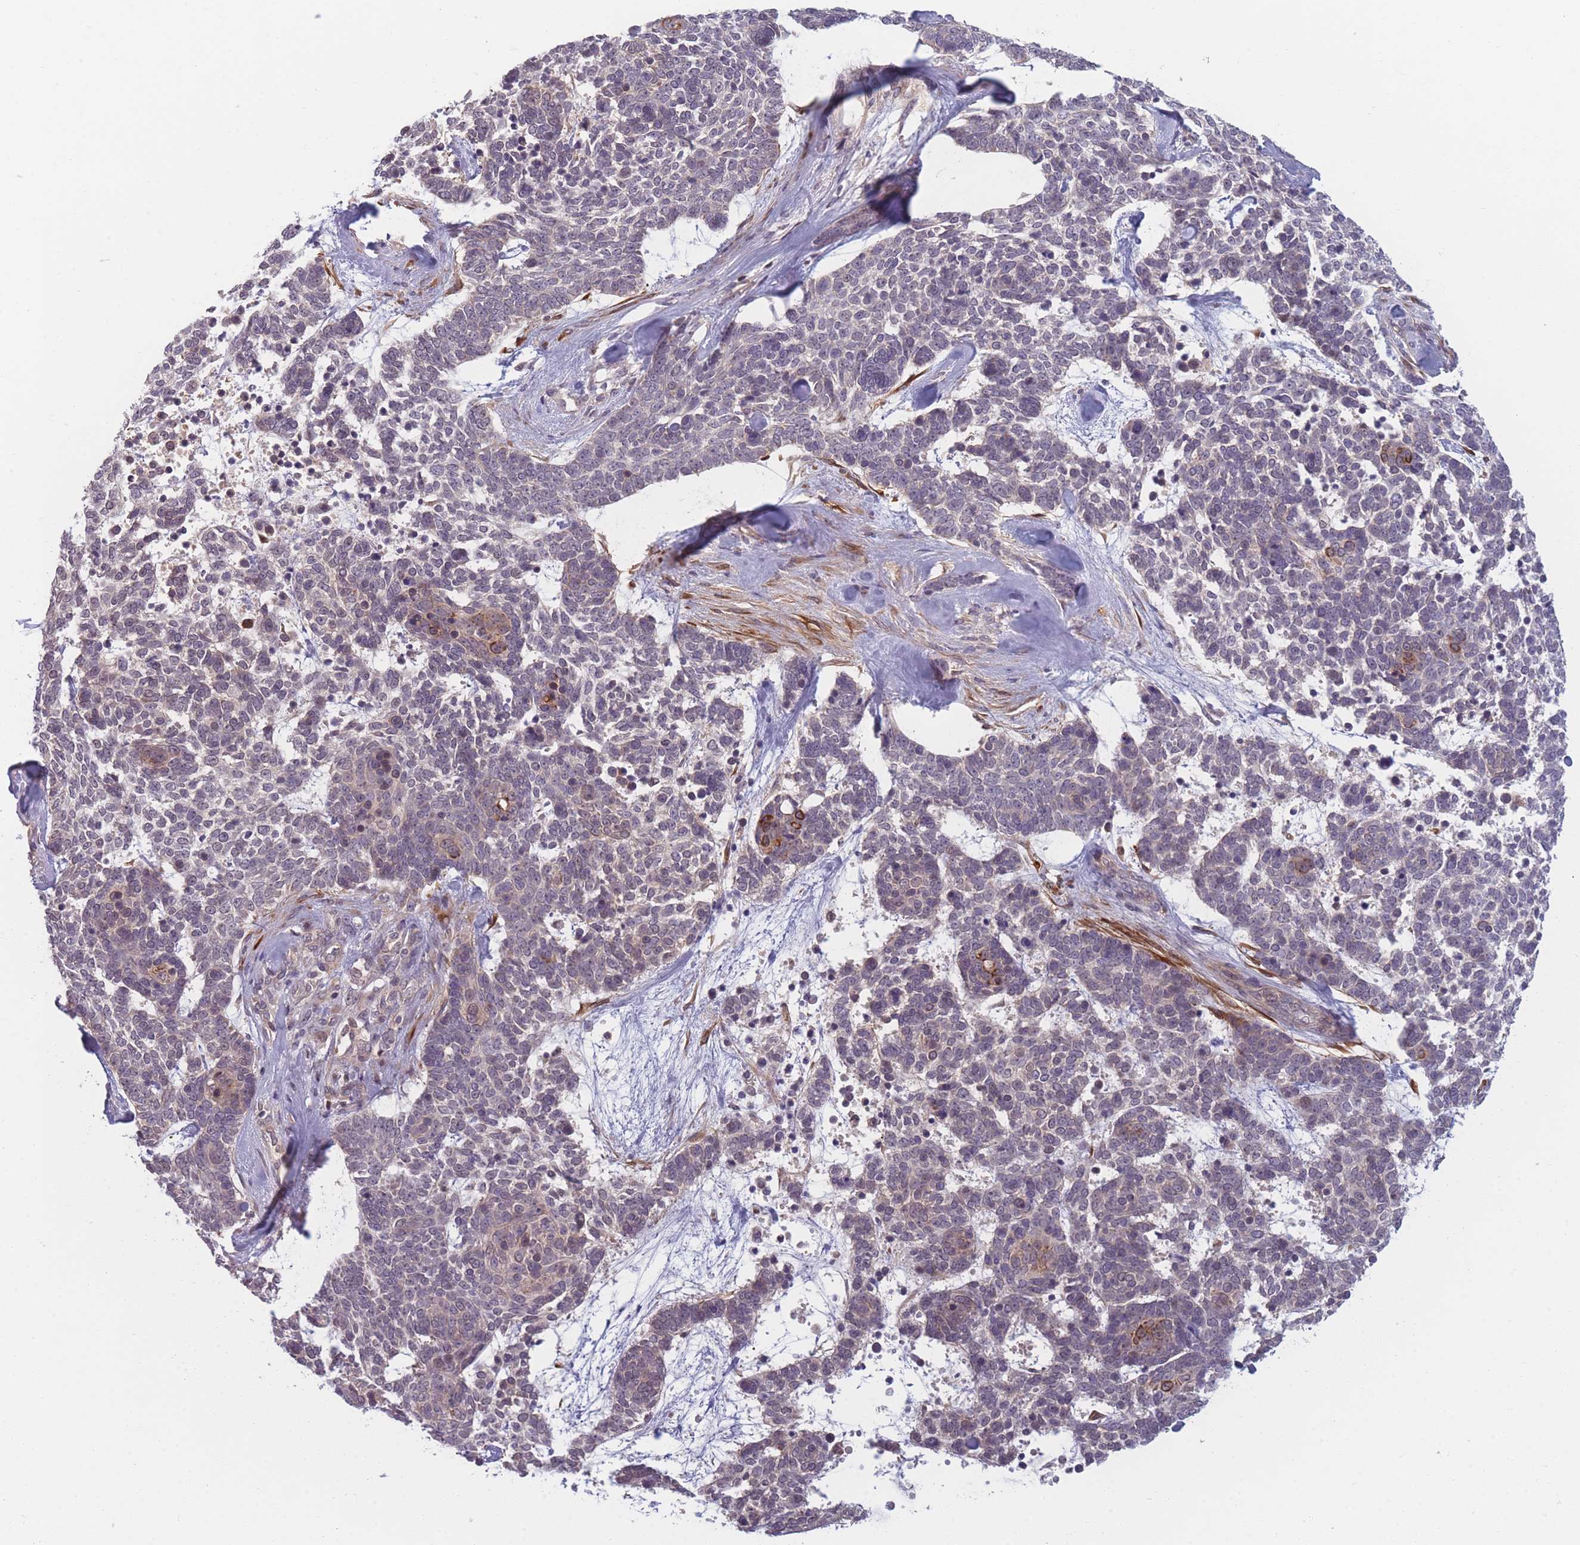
{"staining": {"intensity": "weak", "quantity": "25%-75%", "location": "cytoplasmic/membranous"}, "tissue": "skin cancer", "cell_type": "Tumor cells", "image_type": "cancer", "snomed": [{"axis": "morphology", "description": "Basal cell carcinoma"}, {"axis": "topography", "description": "Skin"}], "caption": "Immunohistochemistry of skin basal cell carcinoma shows low levels of weak cytoplasmic/membranous expression in about 25%-75% of tumor cells.", "gene": "FAM153A", "patient": {"sex": "female", "age": 81}}